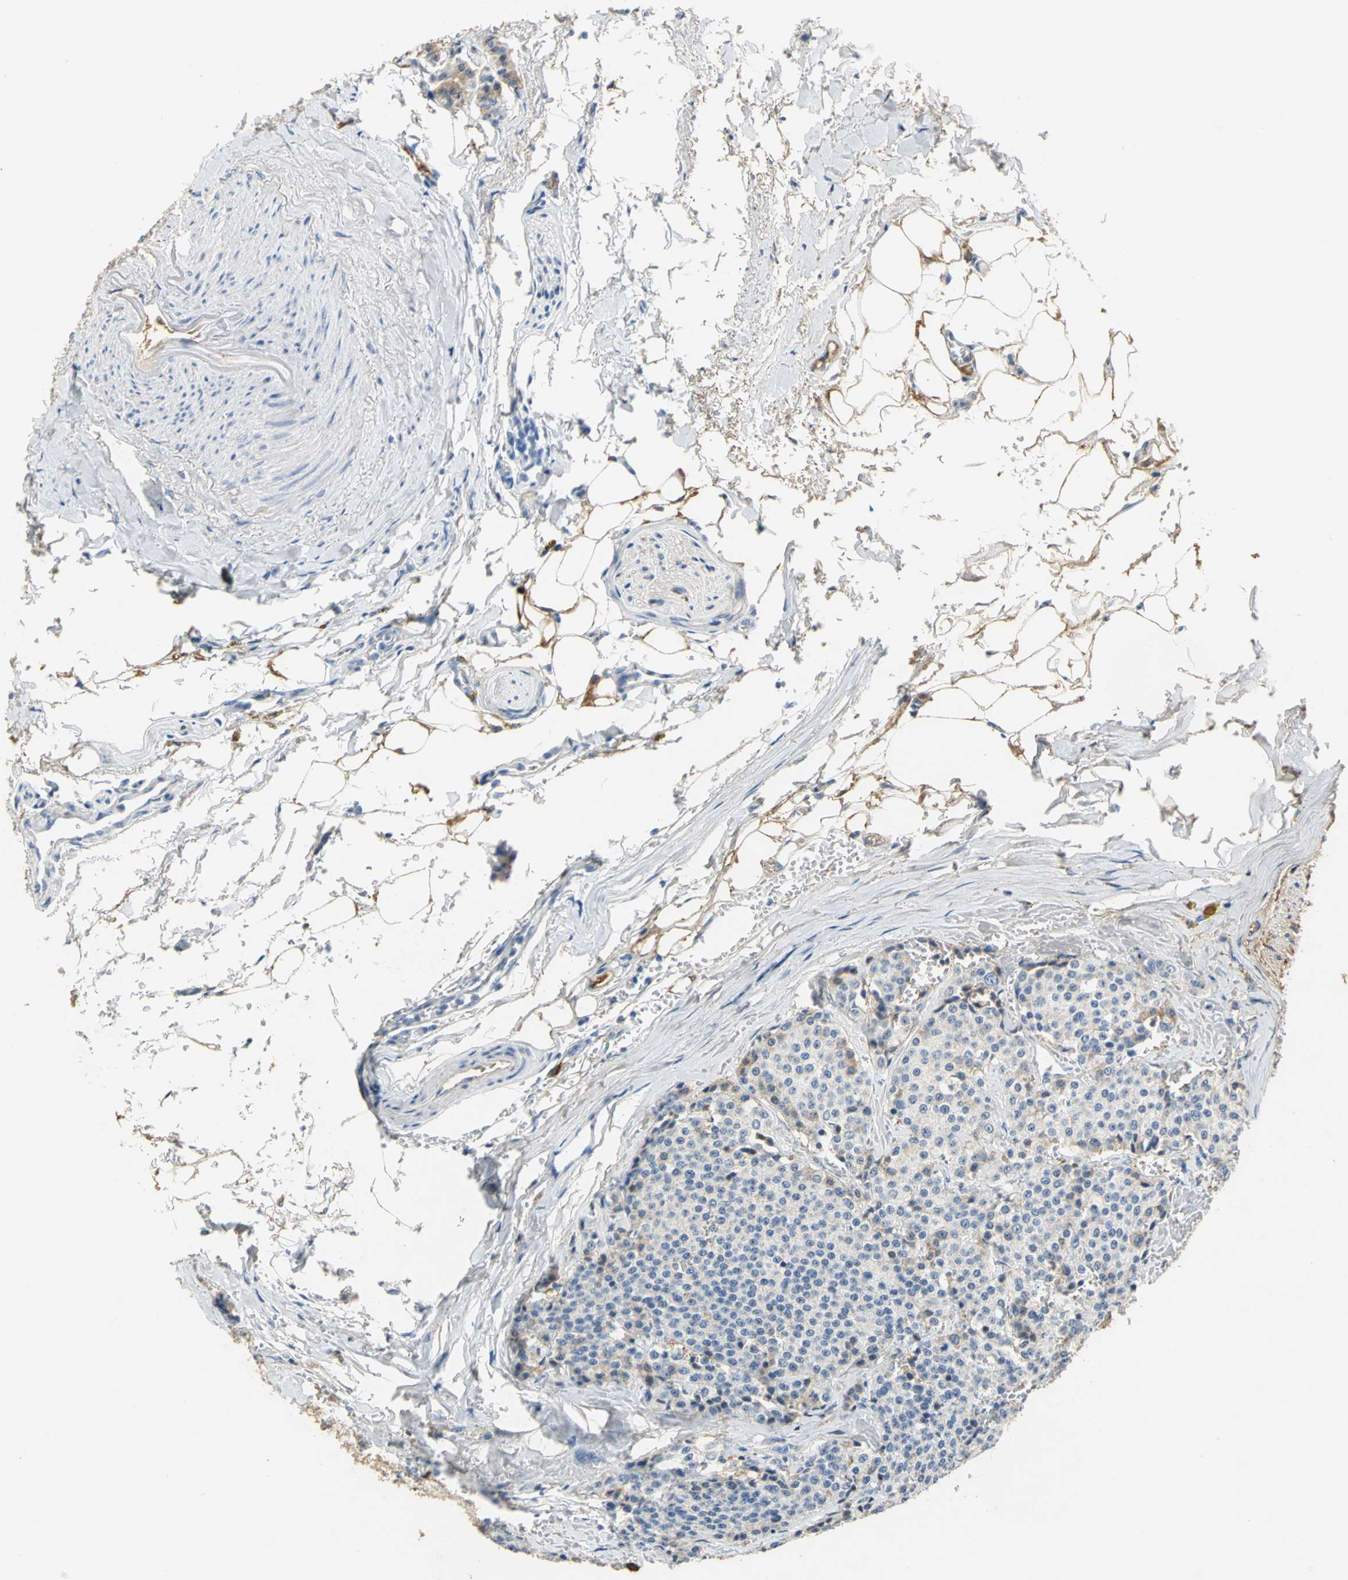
{"staining": {"intensity": "weak", "quantity": "<25%", "location": "cytoplasmic/membranous"}, "tissue": "carcinoid", "cell_type": "Tumor cells", "image_type": "cancer", "snomed": [{"axis": "morphology", "description": "Carcinoid, malignant, NOS"}, {"axis": "topography", "description": "Colon"}], "caption": "This is a histopathology image of IHC staining of carcinoid, which shows no positivity in tumor cells. (DAB immunohistochemistry visualized using brightfield microscopy, high magnification).", "gene": "GYG2", "patient": {"sex": "female", "age": 61}}